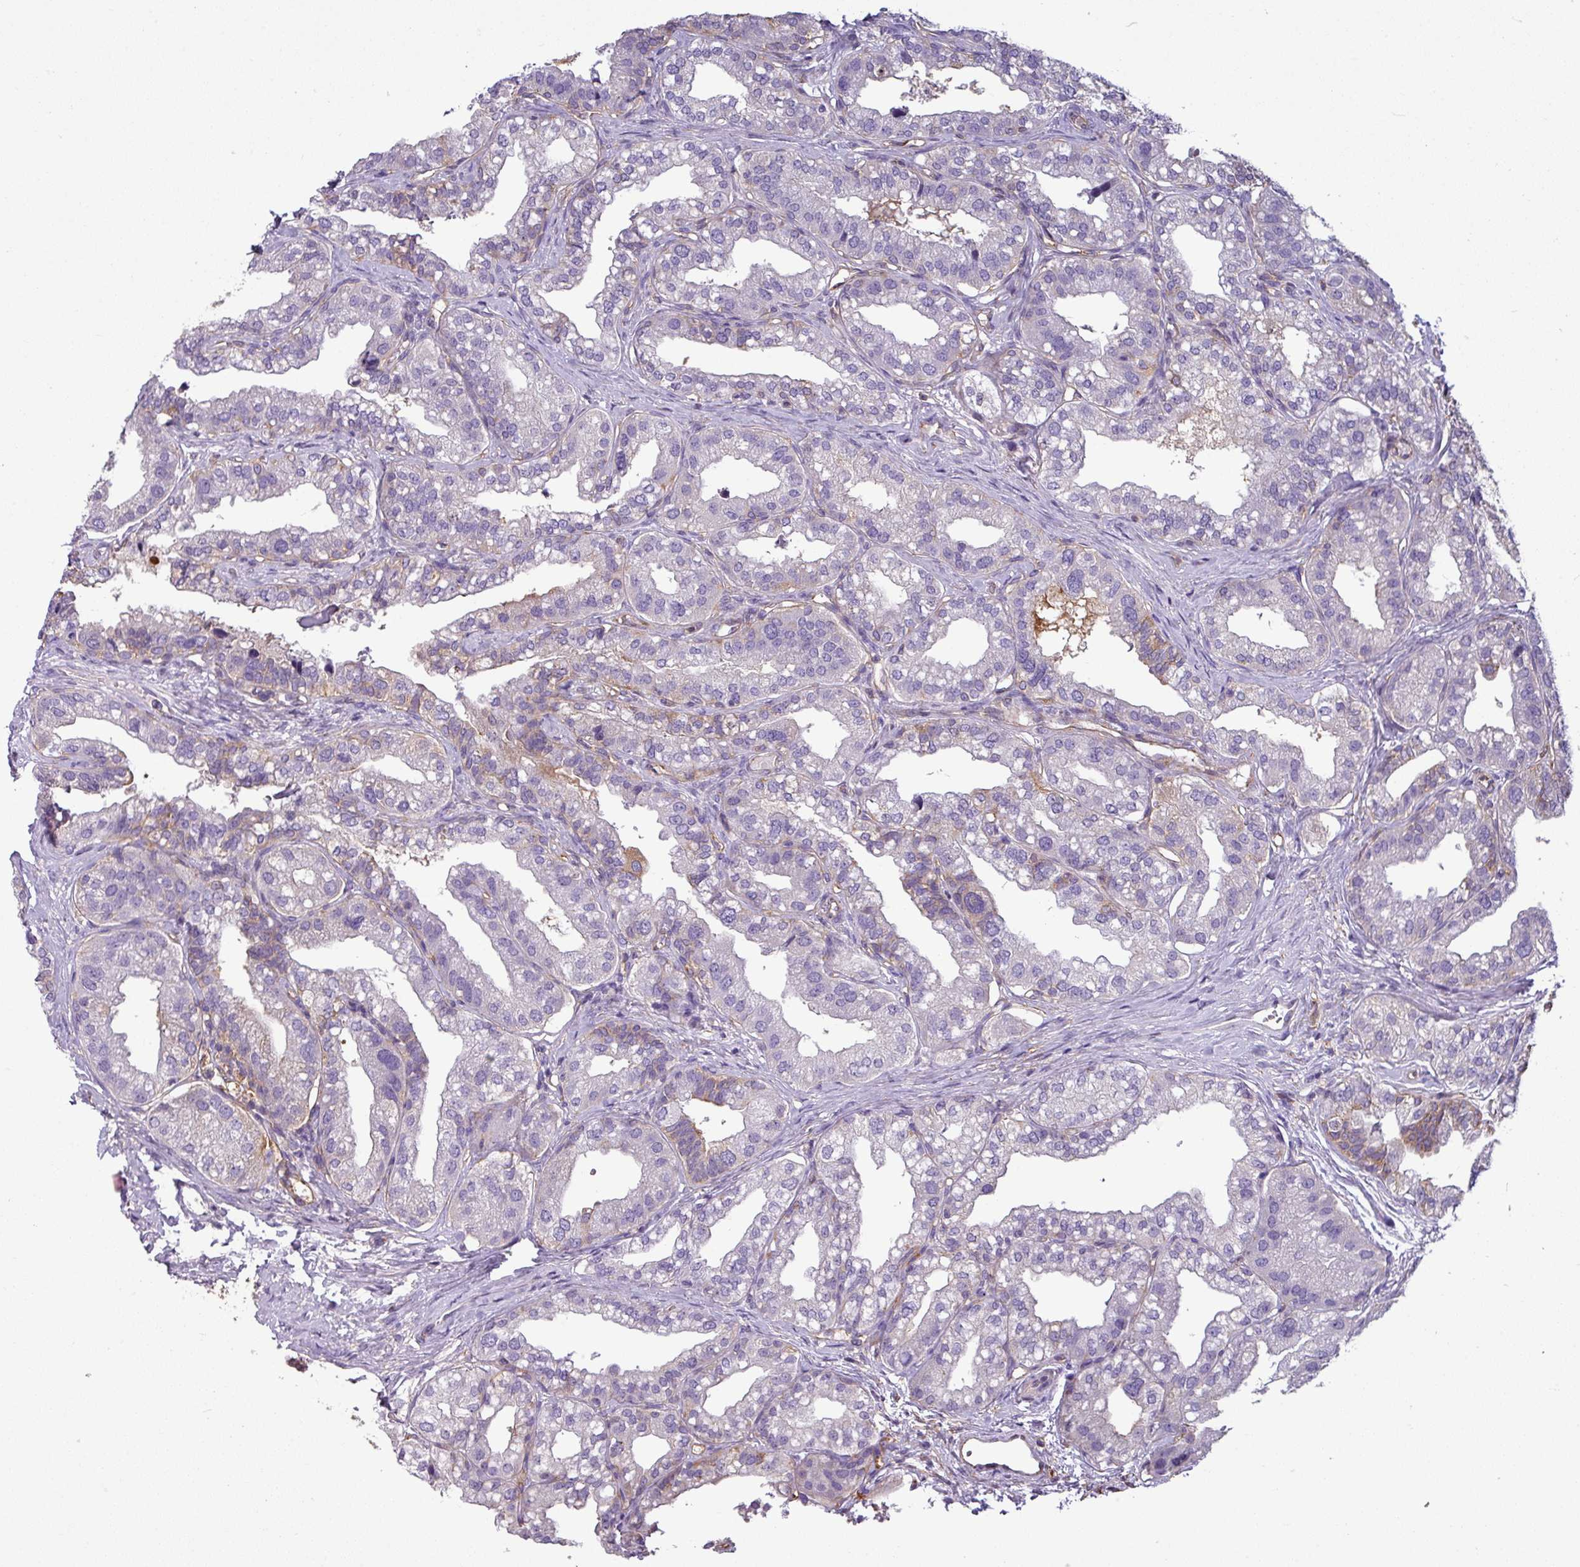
{"staining": {"intensity": "negative", "quantity": "none", "location": "none"}, "tissue": "seminal vesicle", "cell_type": "Glandular cells", "image_type": "normal", "snomed": [{"axis": "morphology", "description": "Normal tissue, NOS"}, {"axis": "topography", "description": "Seminal veicle"}, {"axis": "topography", "description": "Peripheral nerve tissue"}], "caption": "Glandular cells show no significant protein staining in benign seminal vesicle. Brightfield microscopy of immunohistochemistry stained with DAB (brown) and hematoxylin (blue), captured at high magnification.", "gene": "XNDC1N", "patient": {"sex": "male", "age": 60}}